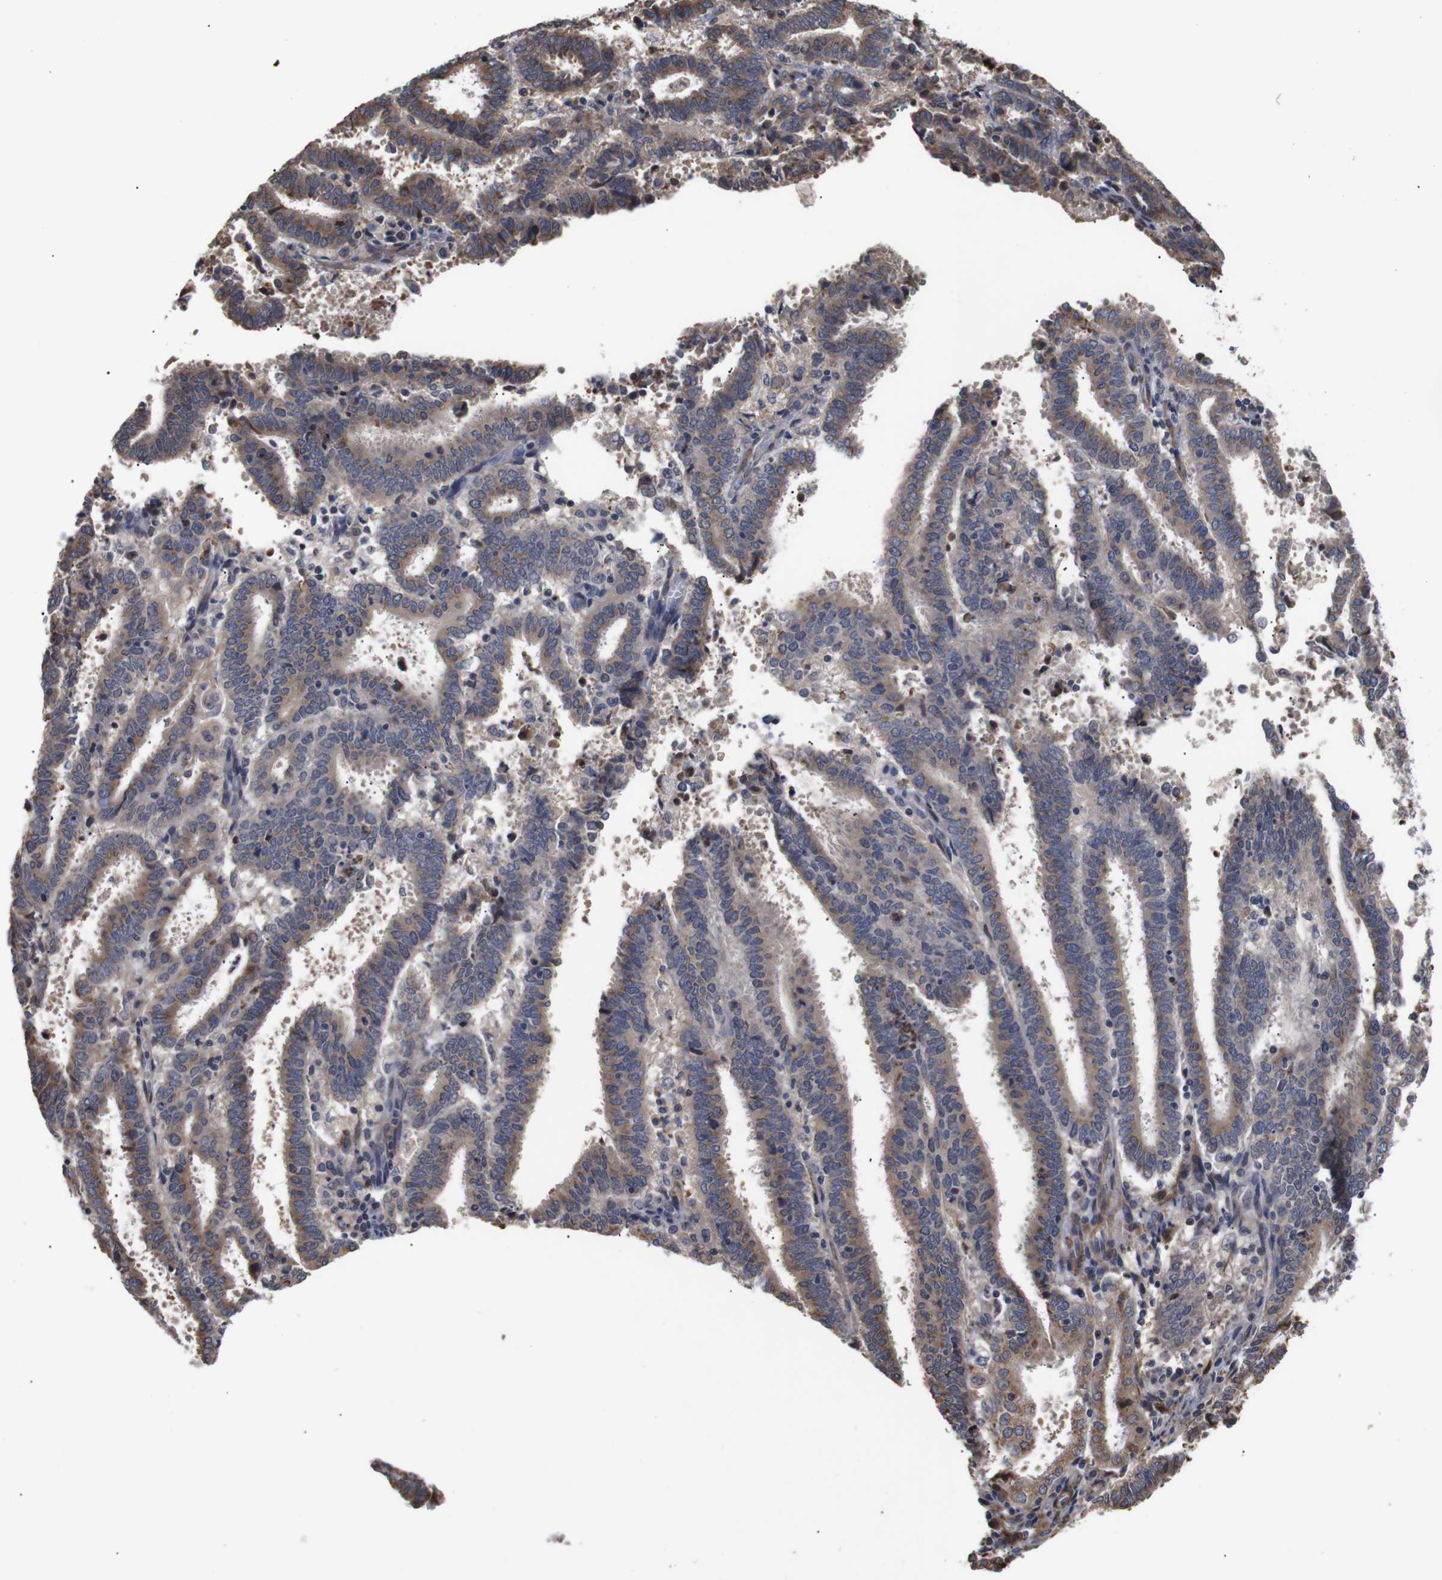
{"staining": {"intensity": "moderate", "quantity": ">75%", "location": "cytoplasmic/membranous"}, "tissue": "endometrial cancer", "cell_type": "Tumor cells", "image_type": "cancer", "snomed": [{"axis": "morphology", "description": "Adenocarcinoma, NOS"}, {"axis": "topography", "description": "Uterus"}], "caption": "Endometrial cancer stained for a protein (brown) displays moderate cytoplasmic/membranous positive positivity in about >75% of tumor cells.", "gene": "PDLIM5", "patient": {"sex": "female", "age": 83}}